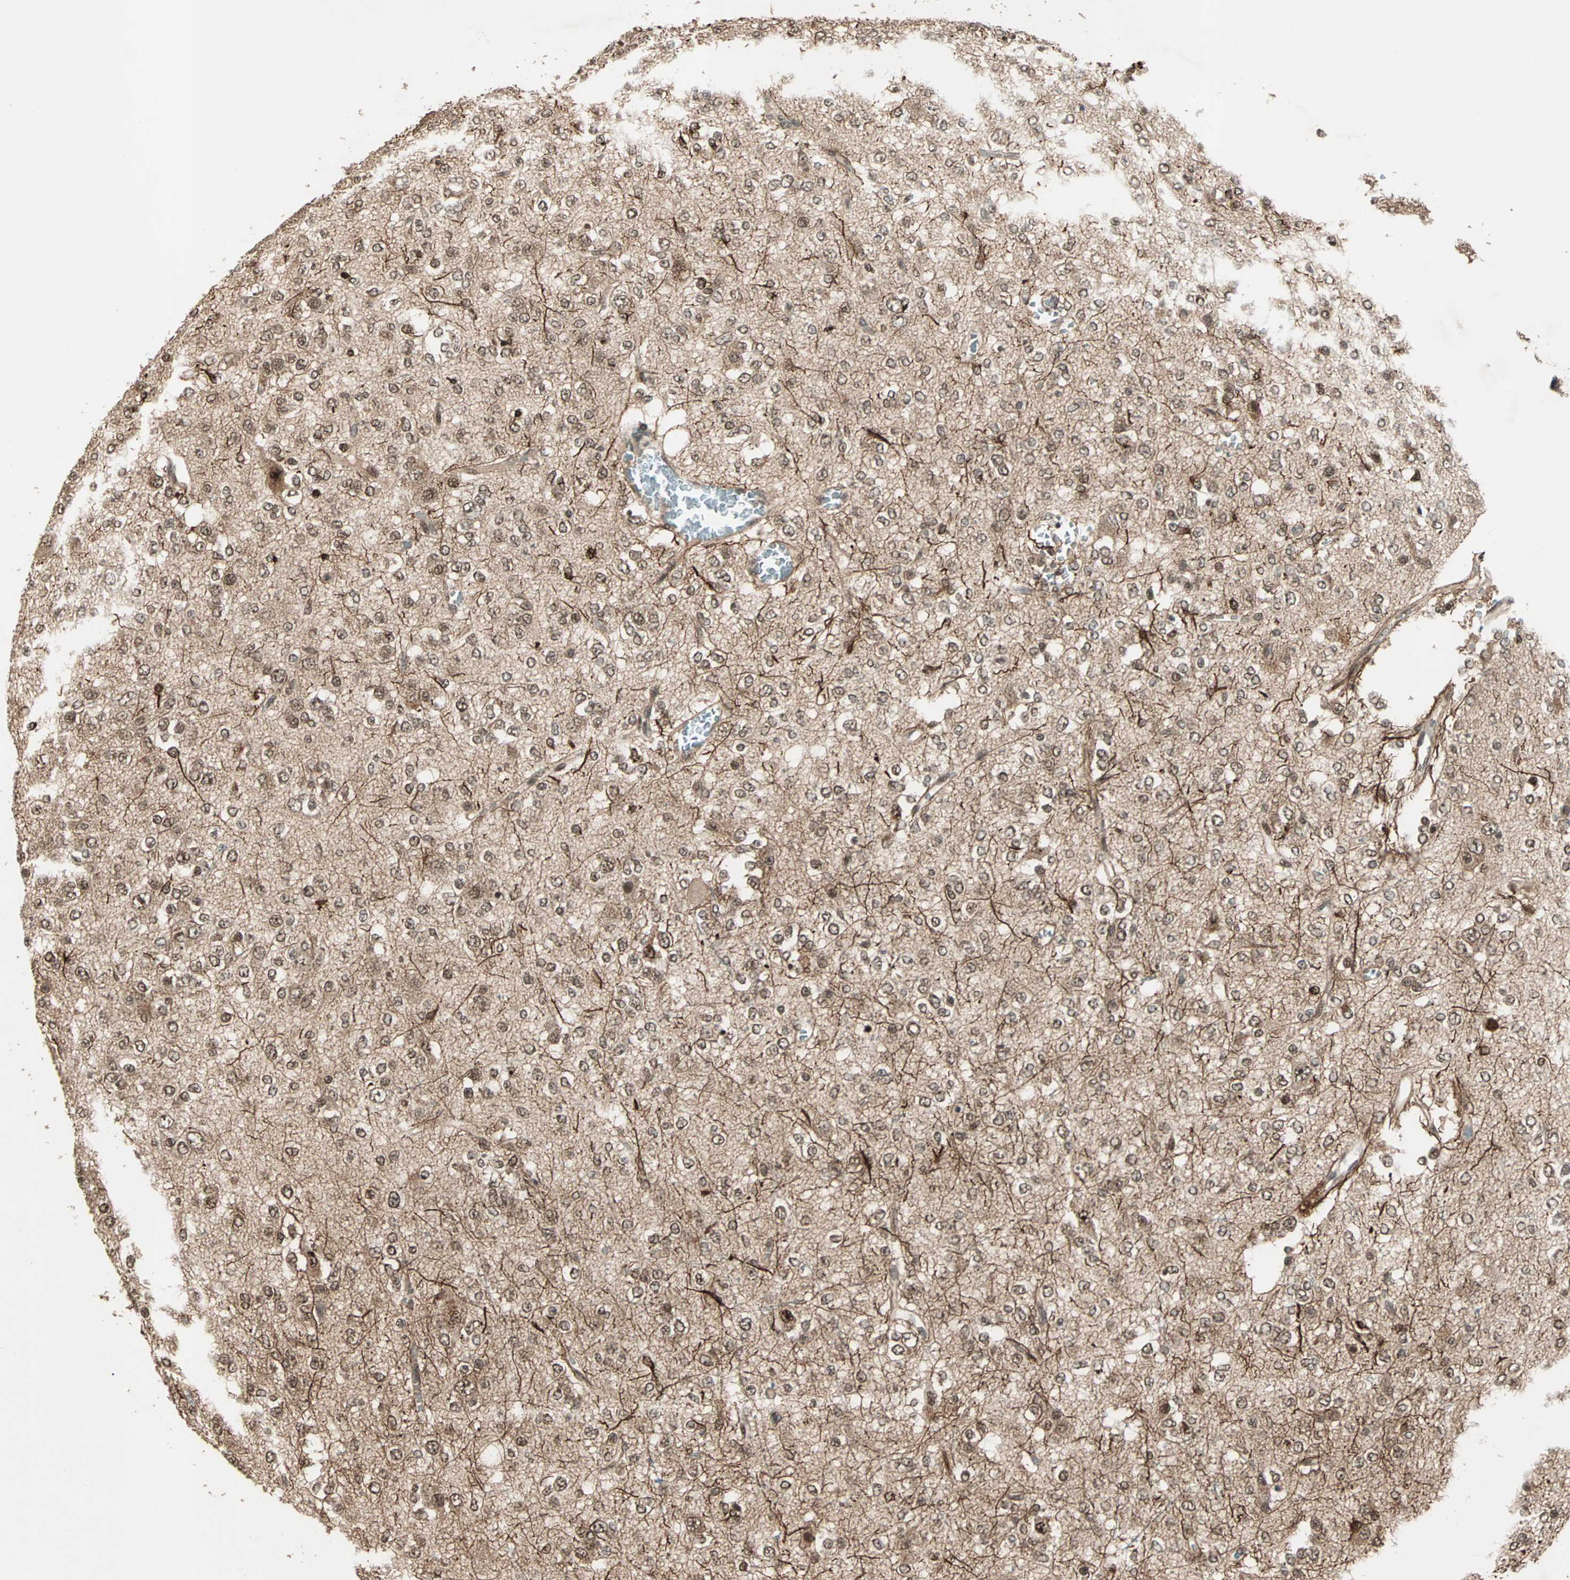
{"staining": {"intensity": "moderate", "quantity": ">75%", "location": "cytoplasmic/membranous,nuclear"}, "tissue": "glioma", "cell_type": "Tumor cells", "image_type": "cancer", "snomed": [{"axis": "morphology", "description": "Glioma, malignant, Low grade"}, {"axis": "topography", "description": "Brain"}], "caption": "Brown immunohistochemical staining in human malignant glioma (low-grade) shows moderate cytoplasmic/membranous and nuclear positivity in approximately >75% of tumor cells.", "gene": "ZNF44", "patient": {"sex": "male", "age": 38}}